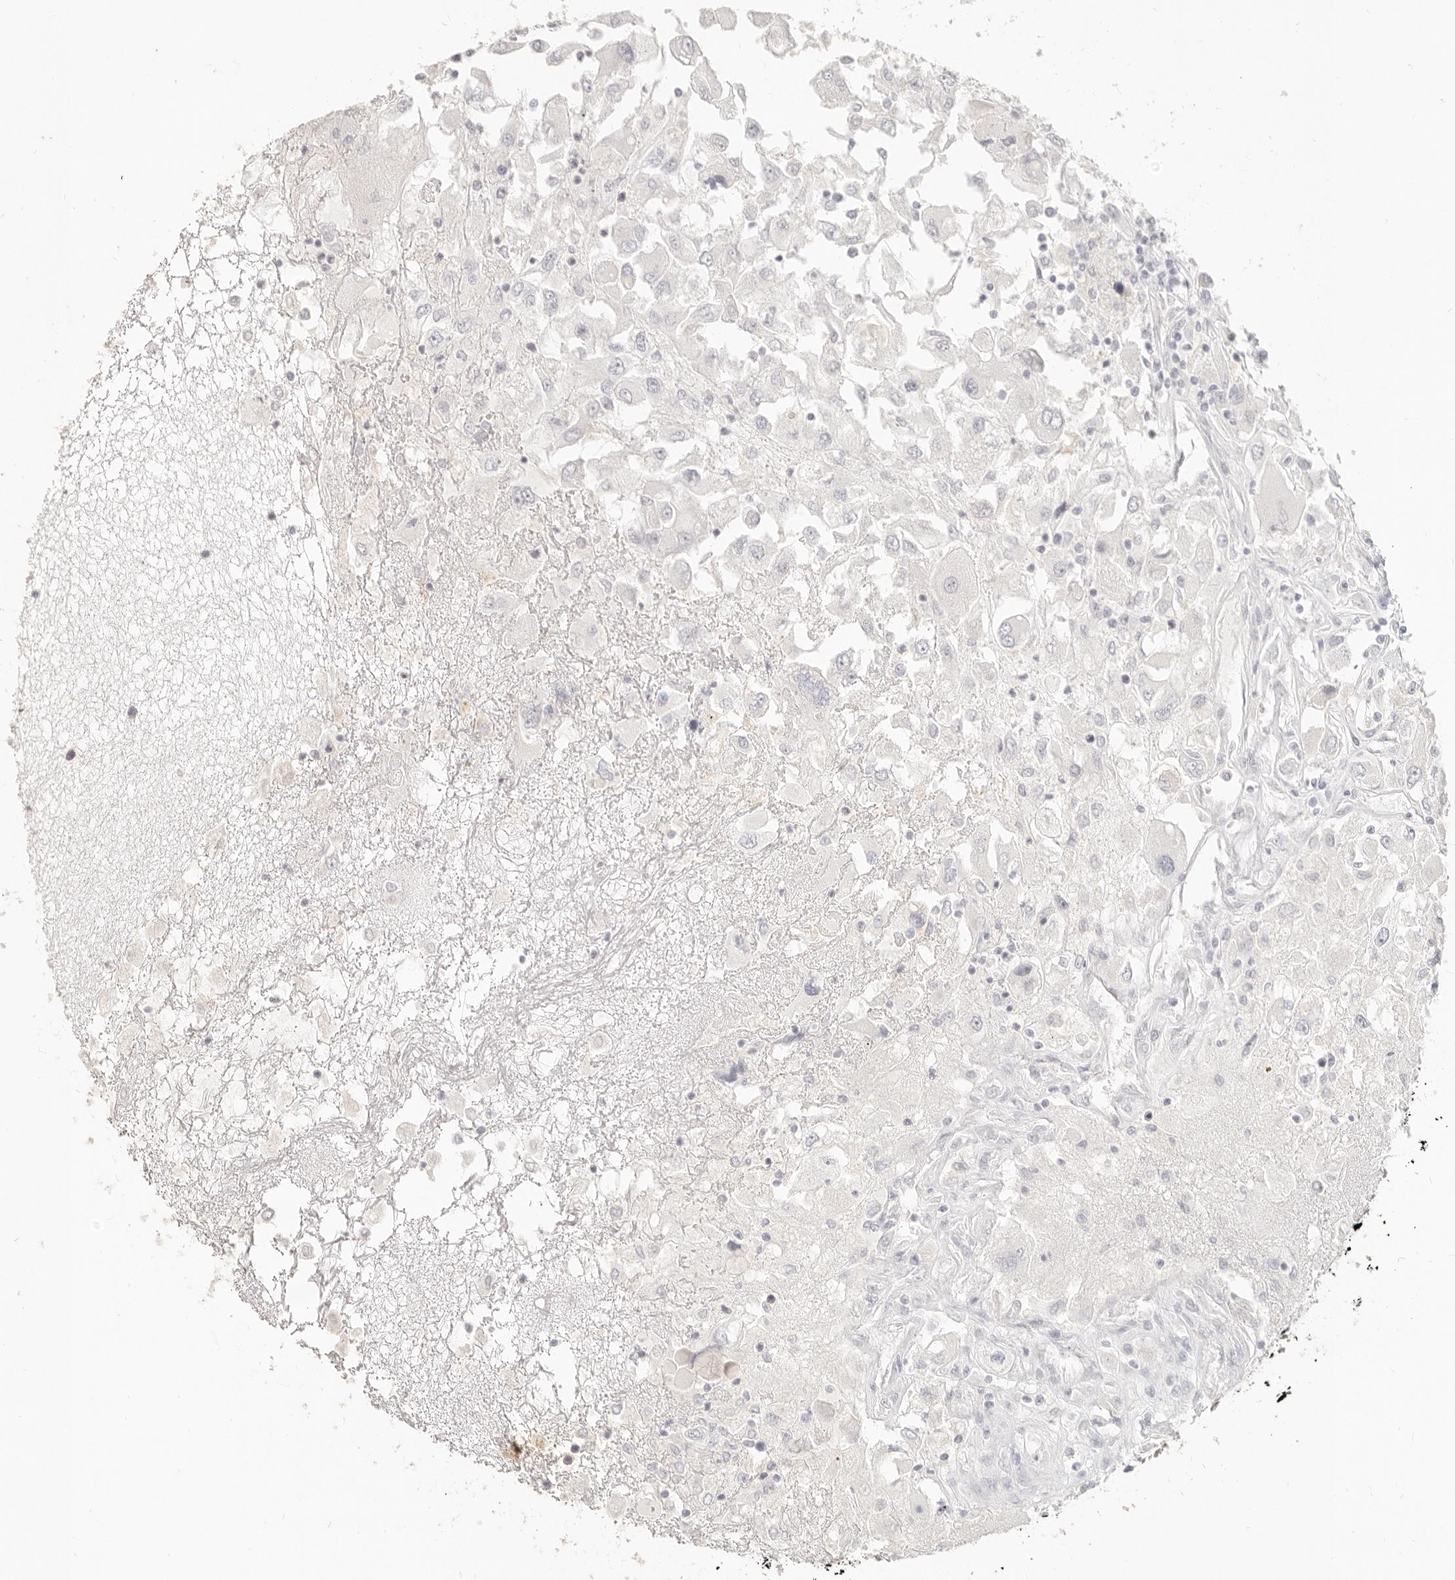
{"staining": {"intensity": "negative", "quantity": "none", "location": "none"}, "tissue": "renal cancer", "cell_type": "Tumor cells", "image_type": "cancer", "snomed": [{"axis": "morphology", "description": "Adenocarcinoma, NOS"}, {"axis": "topography", "description": "Kidney"}], "caption": "The micrograph displays no significant expression in tumor cells of renal cancer.", "gene": "EPCAM", "patient": {"sex": "female", "age": 52}}